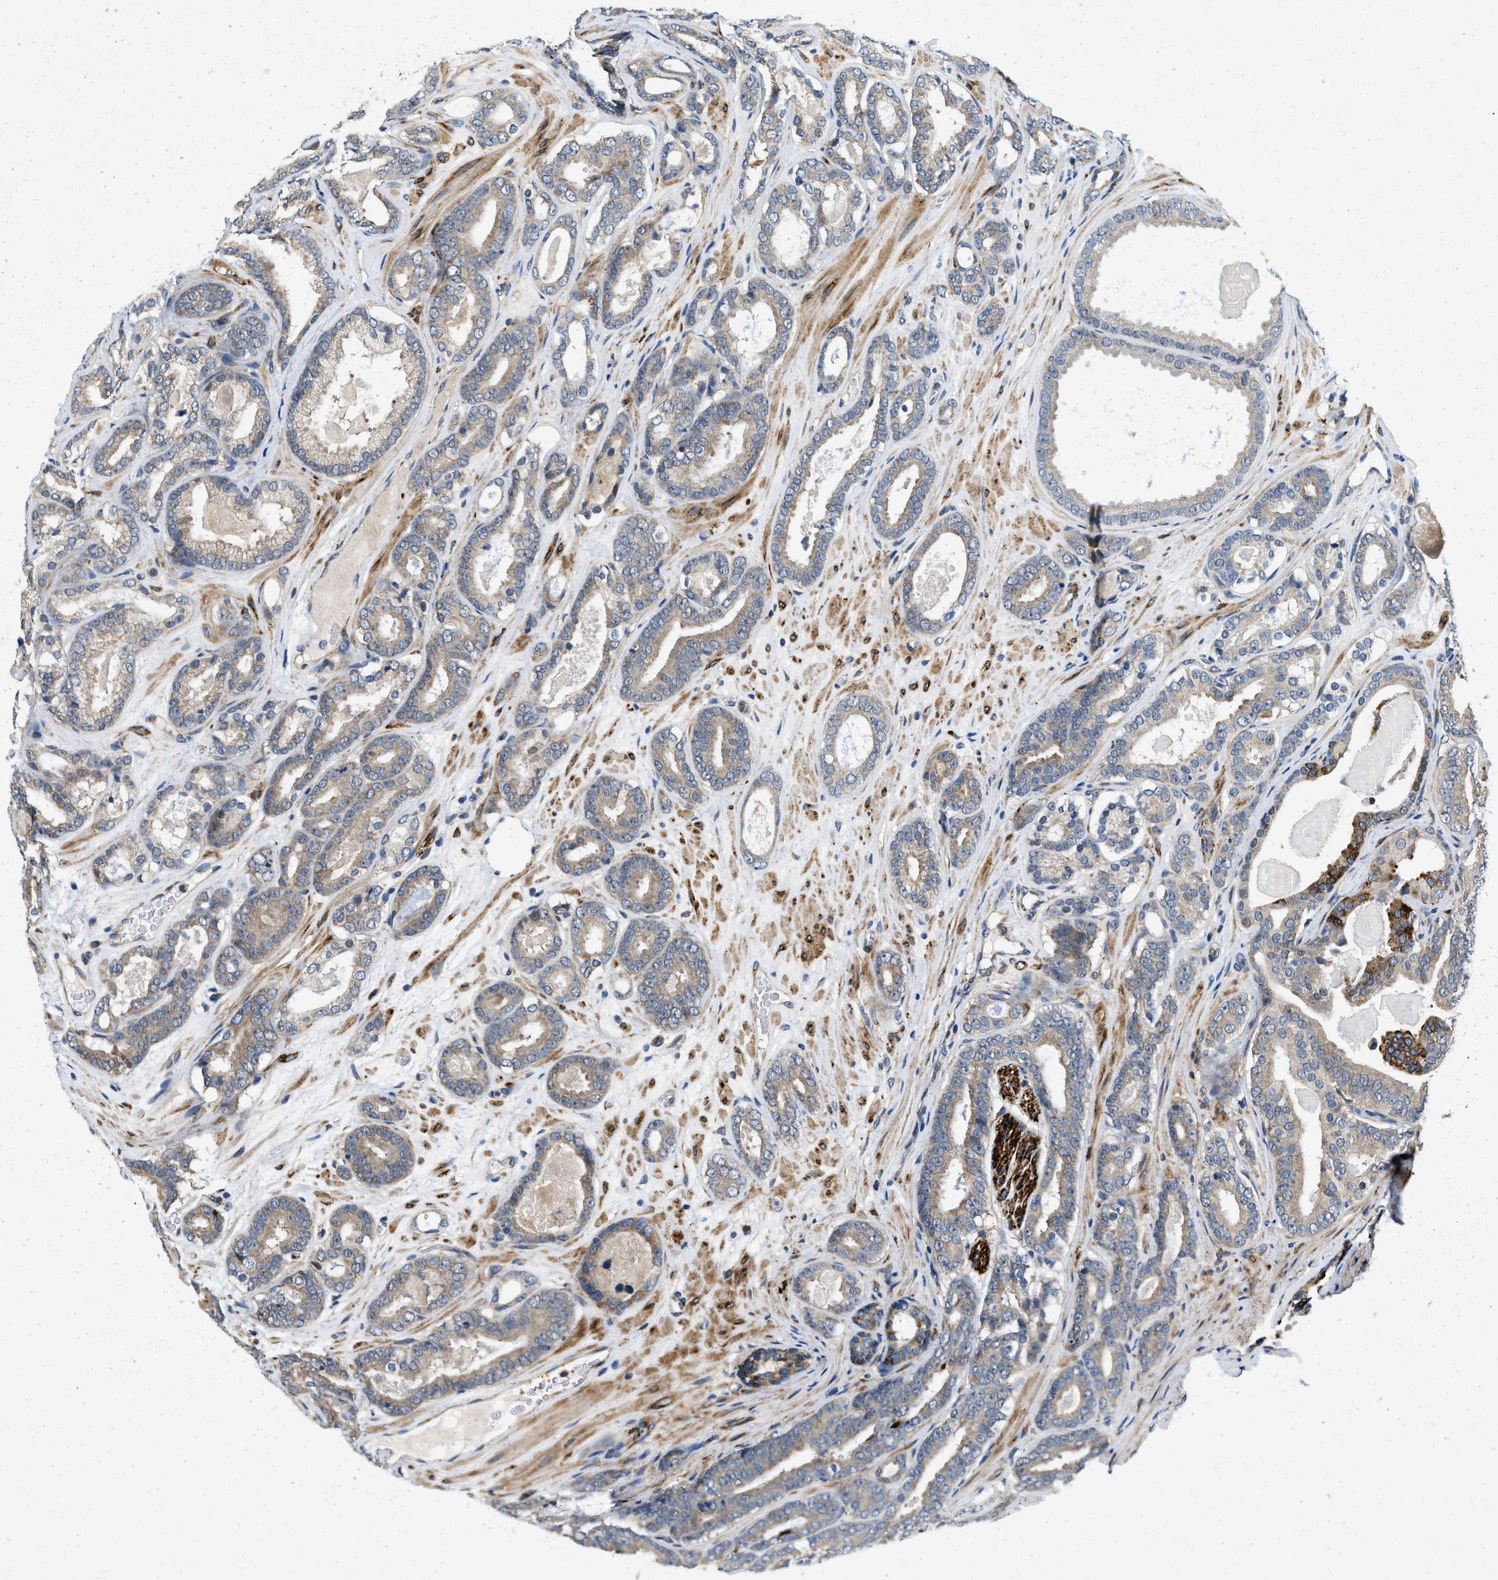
{"staining": {"intensity": "weak", "quantity": "25%-75%", "location": "cytoplasmic/membranous"}, "tissue": "prostate cancer", "cell_type": "Tumor cells", "image_type": "cancer", "snomed": [{"axis": "morphology", "description": "Adenocarcinoma, High grade"}, {"axis": "topography", "description": "Prostate"}], "caption": "The image shows a brown stain indicating the presence of a protein in the cytoplasmic/membranous of tumor cells in prostate cancer (high-grade adenocarcinoma).", "gene": "ZNF599", "patient": {"sex": "male", "age": 60}}